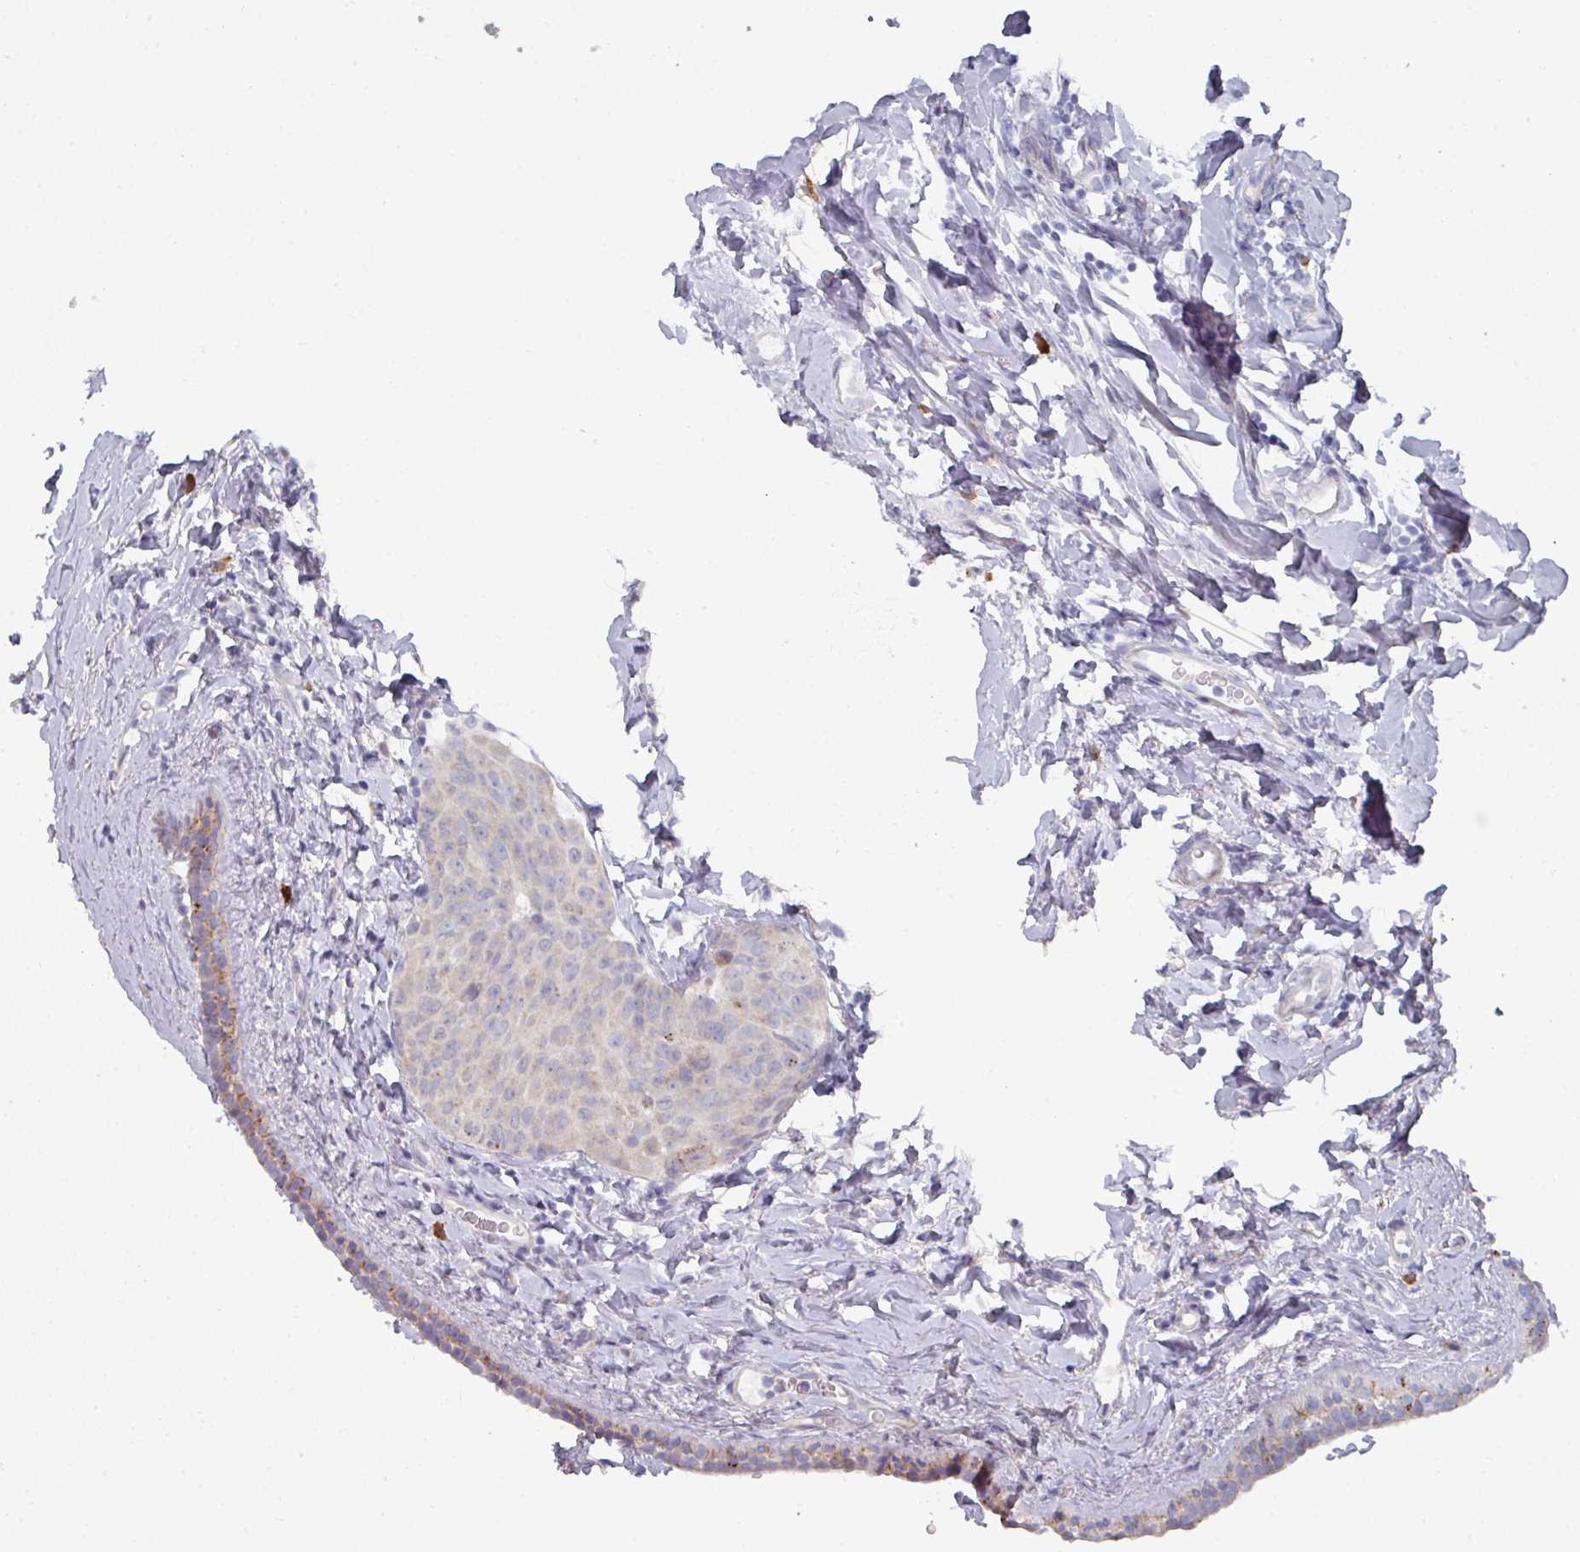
{"staining": {"intensity": "negative", "quantity": "none", "location": "none"}, "tissue": "breast cancer", "cell_type": "Tumor cells", "image_type": "cancer", "snomed": [{"axis": "morphology", "description": "Duct carcinoma"}, {"axis": "topography", "description": "Breast"}], "caption": "Immunohistochemistry (IHC) micrograph of neoplastic tissue: breast cancer stained with DAB (3,3'-diaminobenzidine) displays no significant protein staining in tumor cells.", "gene": "NT5C1A", "patient": {"sex": "female", "age": 40}}